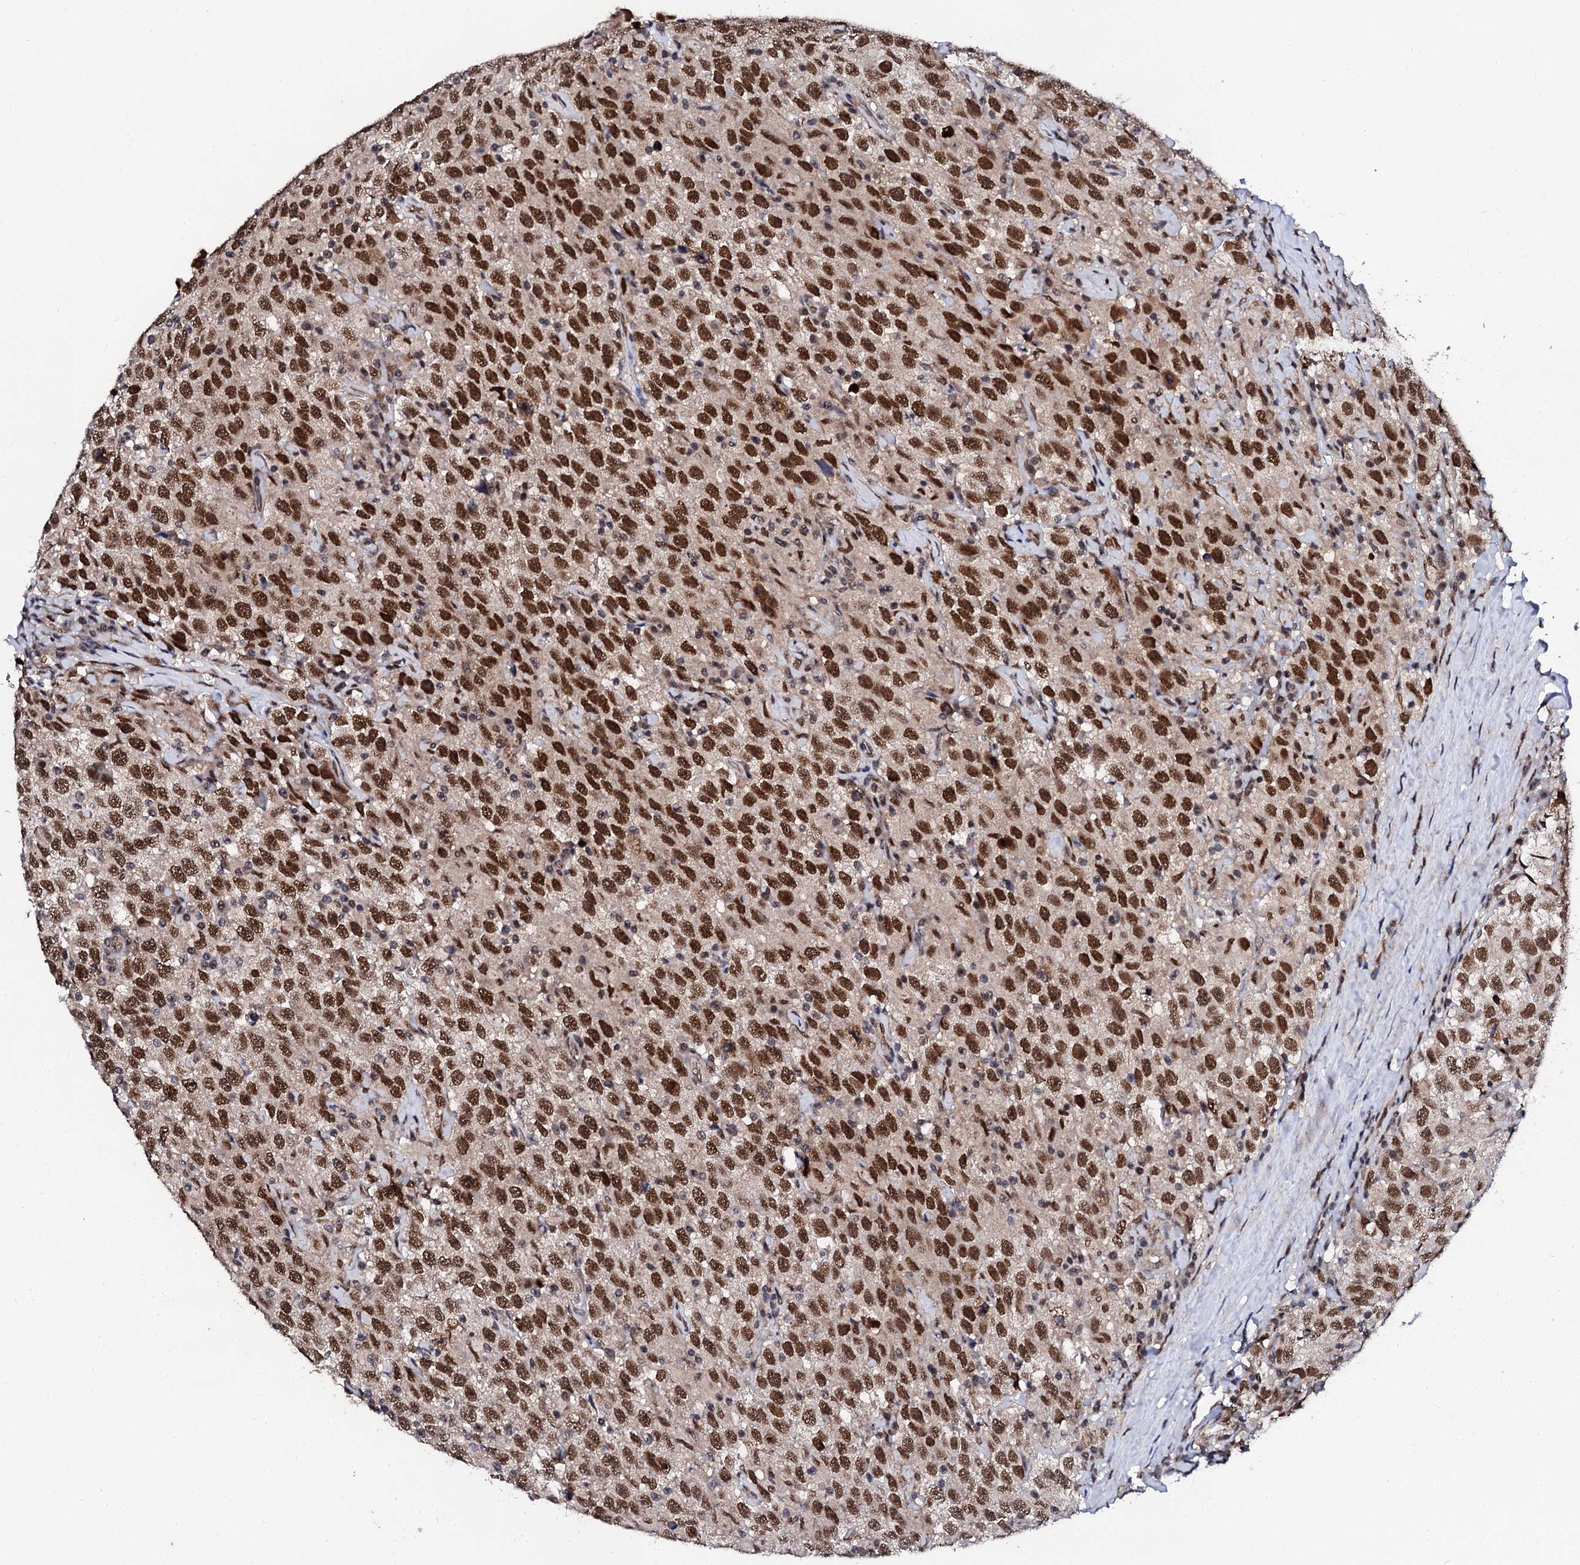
{"staining": {"intensity": "strong", "quantity": ">75%", "location": "nuclear"}, "tissue": "testis cancer", "cell_type": "Tumor cells", "image_type": "cancer", "snomed": [{"axis": "morphology", "description": "Seminoma, NOS"}, {"axis": "topography", "description": "Testis"}], "caption": "Seminoma (testis) stained with a protein marker exhibits strong staining in tumor cells.", "gene": "CSTF3", "patient": {"sex": "male", "age": 41}}